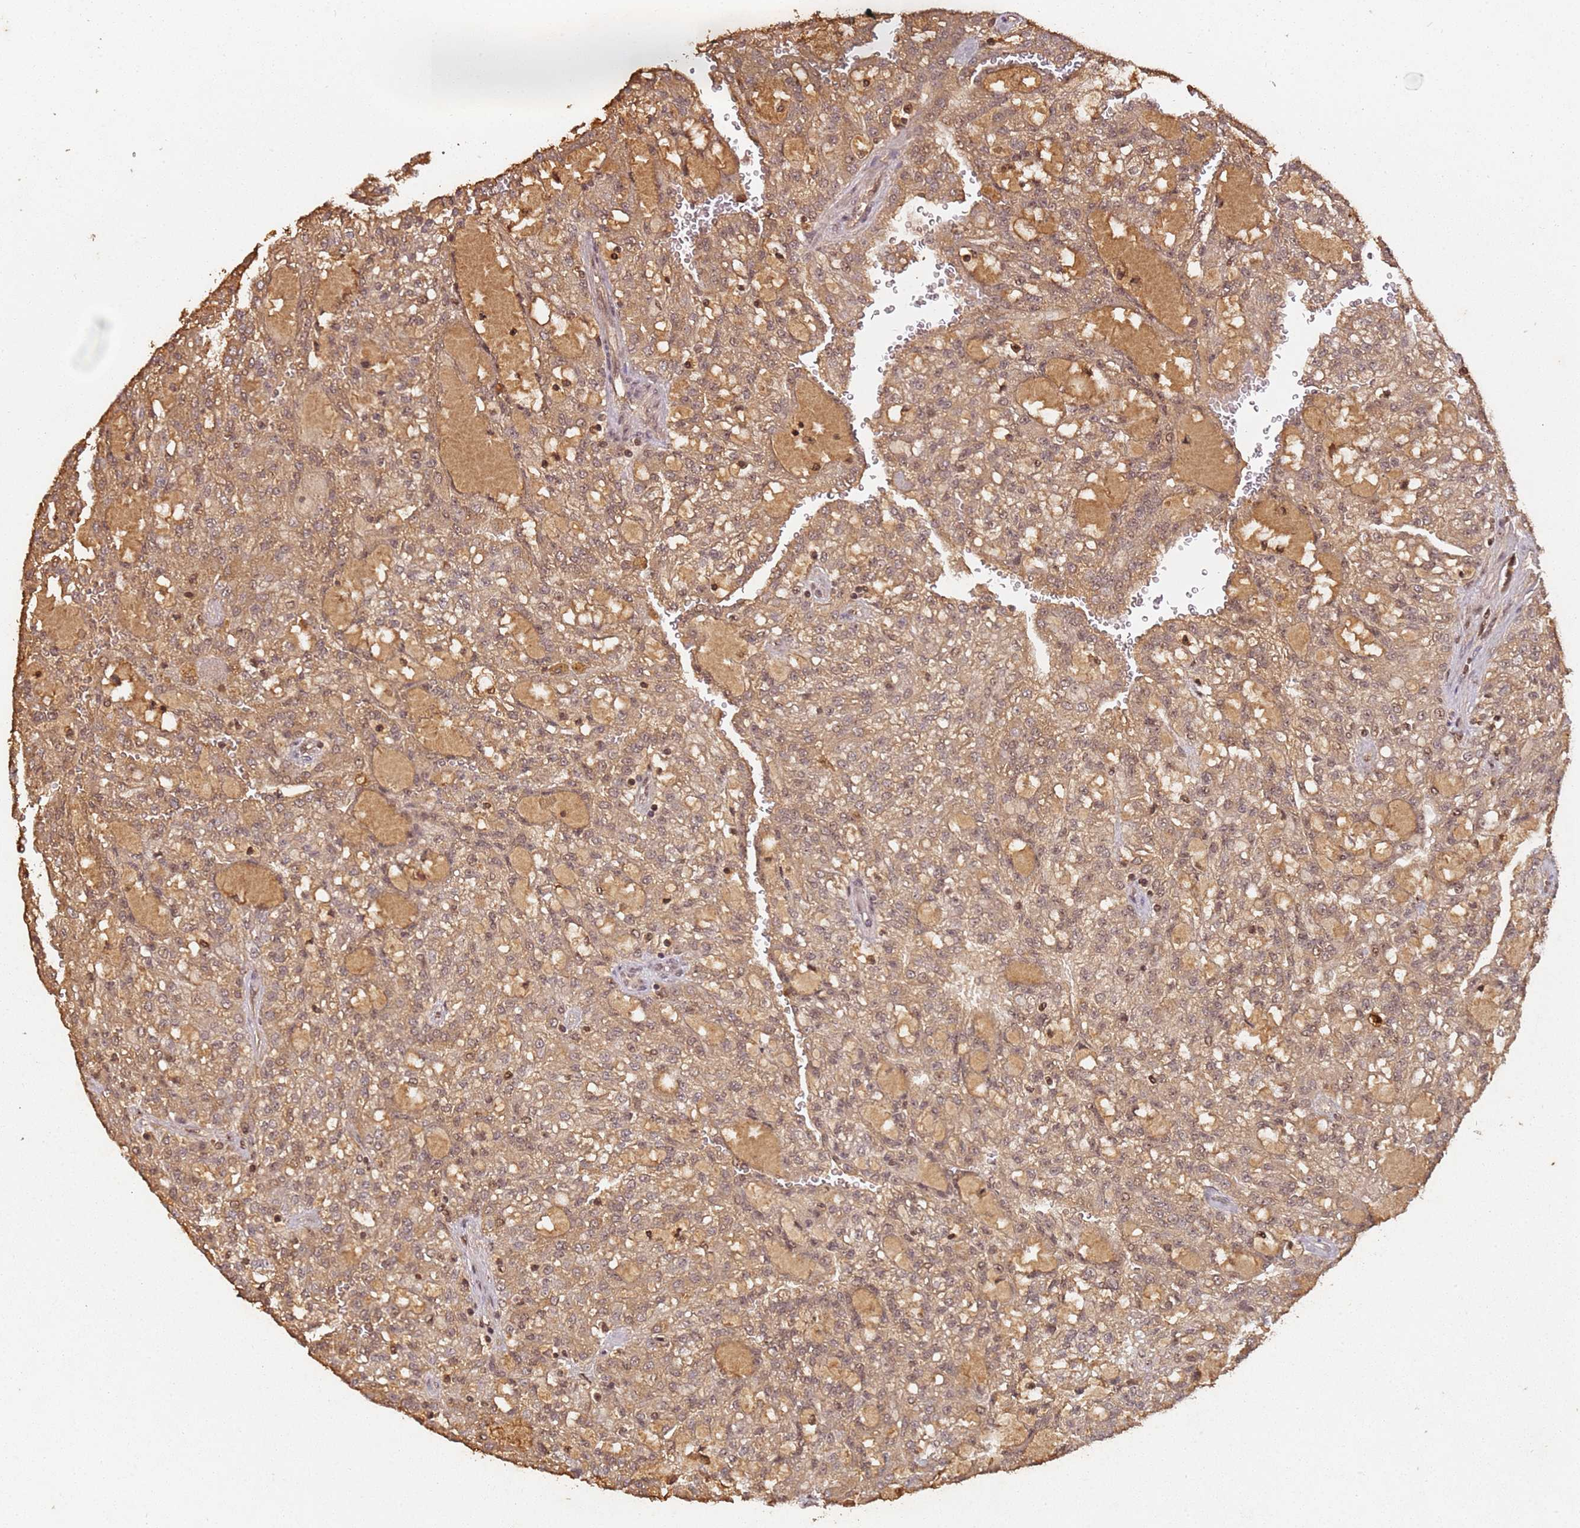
{"staining": {"intensity": "weak", "quantity": "25%-75%", "location": "cytoplasmic/membranous,nuclear"}, "tissue": "renal cancer", "cell_type": "Tumor cells", "image_type": "cancer", "snomed": [{"axis": "morphology", "description": "Adenocarcinoma, NOS"}, {"axis": "topography", "description": "Kidney"}], "caption": "Renal cancer (adenocarcinoma) stained with a brown dye shows weak cytoplasmic/membranous and nuclear positive staining in approximately 25%-75% of tumor cells.", "gene": "COL1A2", "patient": {"sex": "male", "age": 63}}